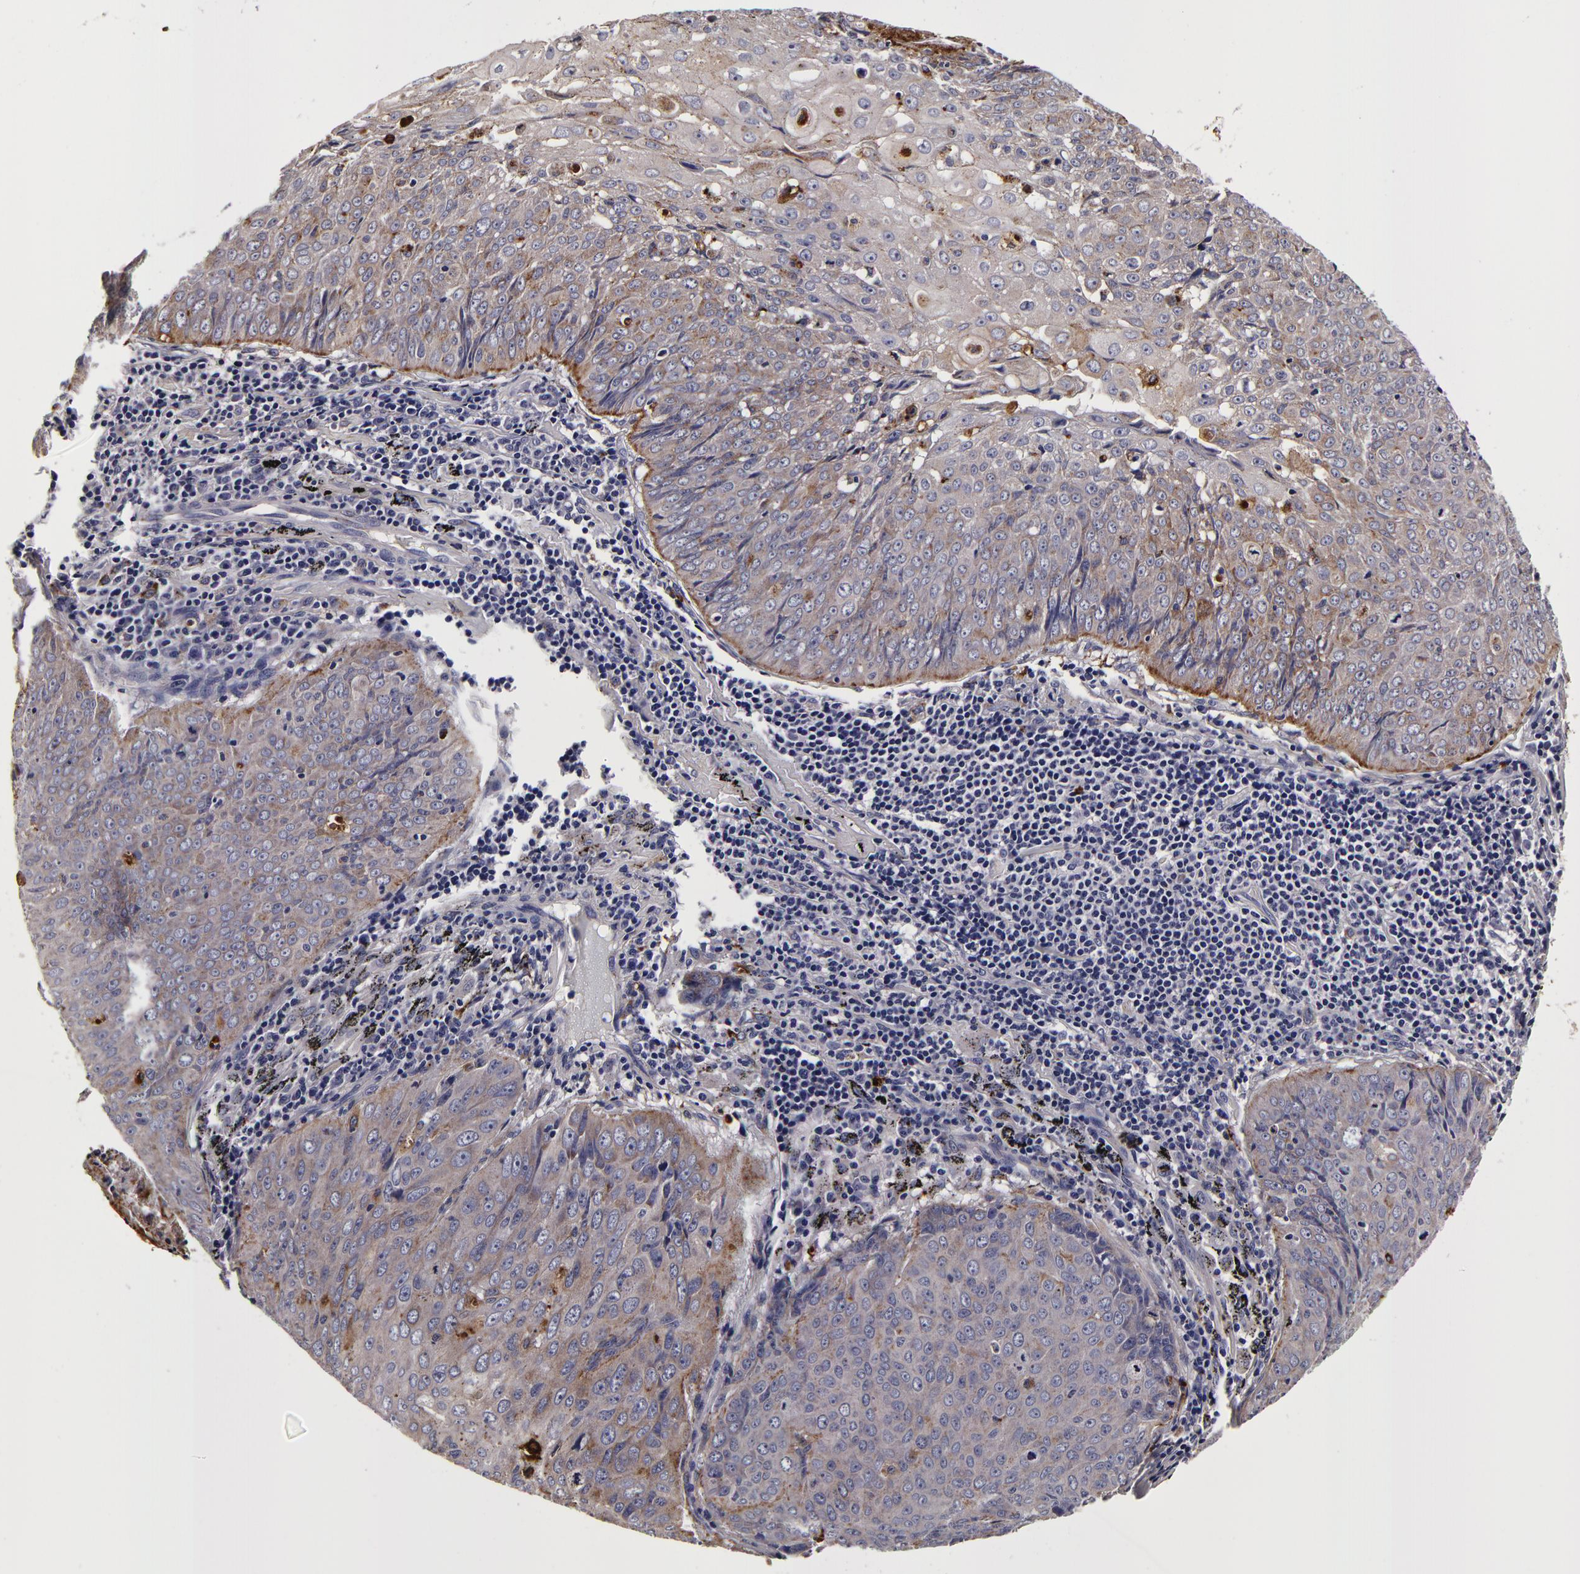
{"staining": {"intensity": "weak", "quantity": "25%-75%", "location": "cytoplasmic/membranous"}, "tissue": "lung cancer", "cell_type": "Tumor cells", "image_type": "cancer", "snomed": [{"axis": "morphology", "description": "Adenocarcinoma, NOS"}, {"axis": "topography", "description": "Lung"}], "caption": "DAB immunohistochemical staining of human lung cancer (adenocarcinoma) displays weak cytoplasmic/membranous protein expression in about 25%-75% of tumor cells.", "gene": "LGALS3BP", "patient": {"sex": "male", "age": 60}}